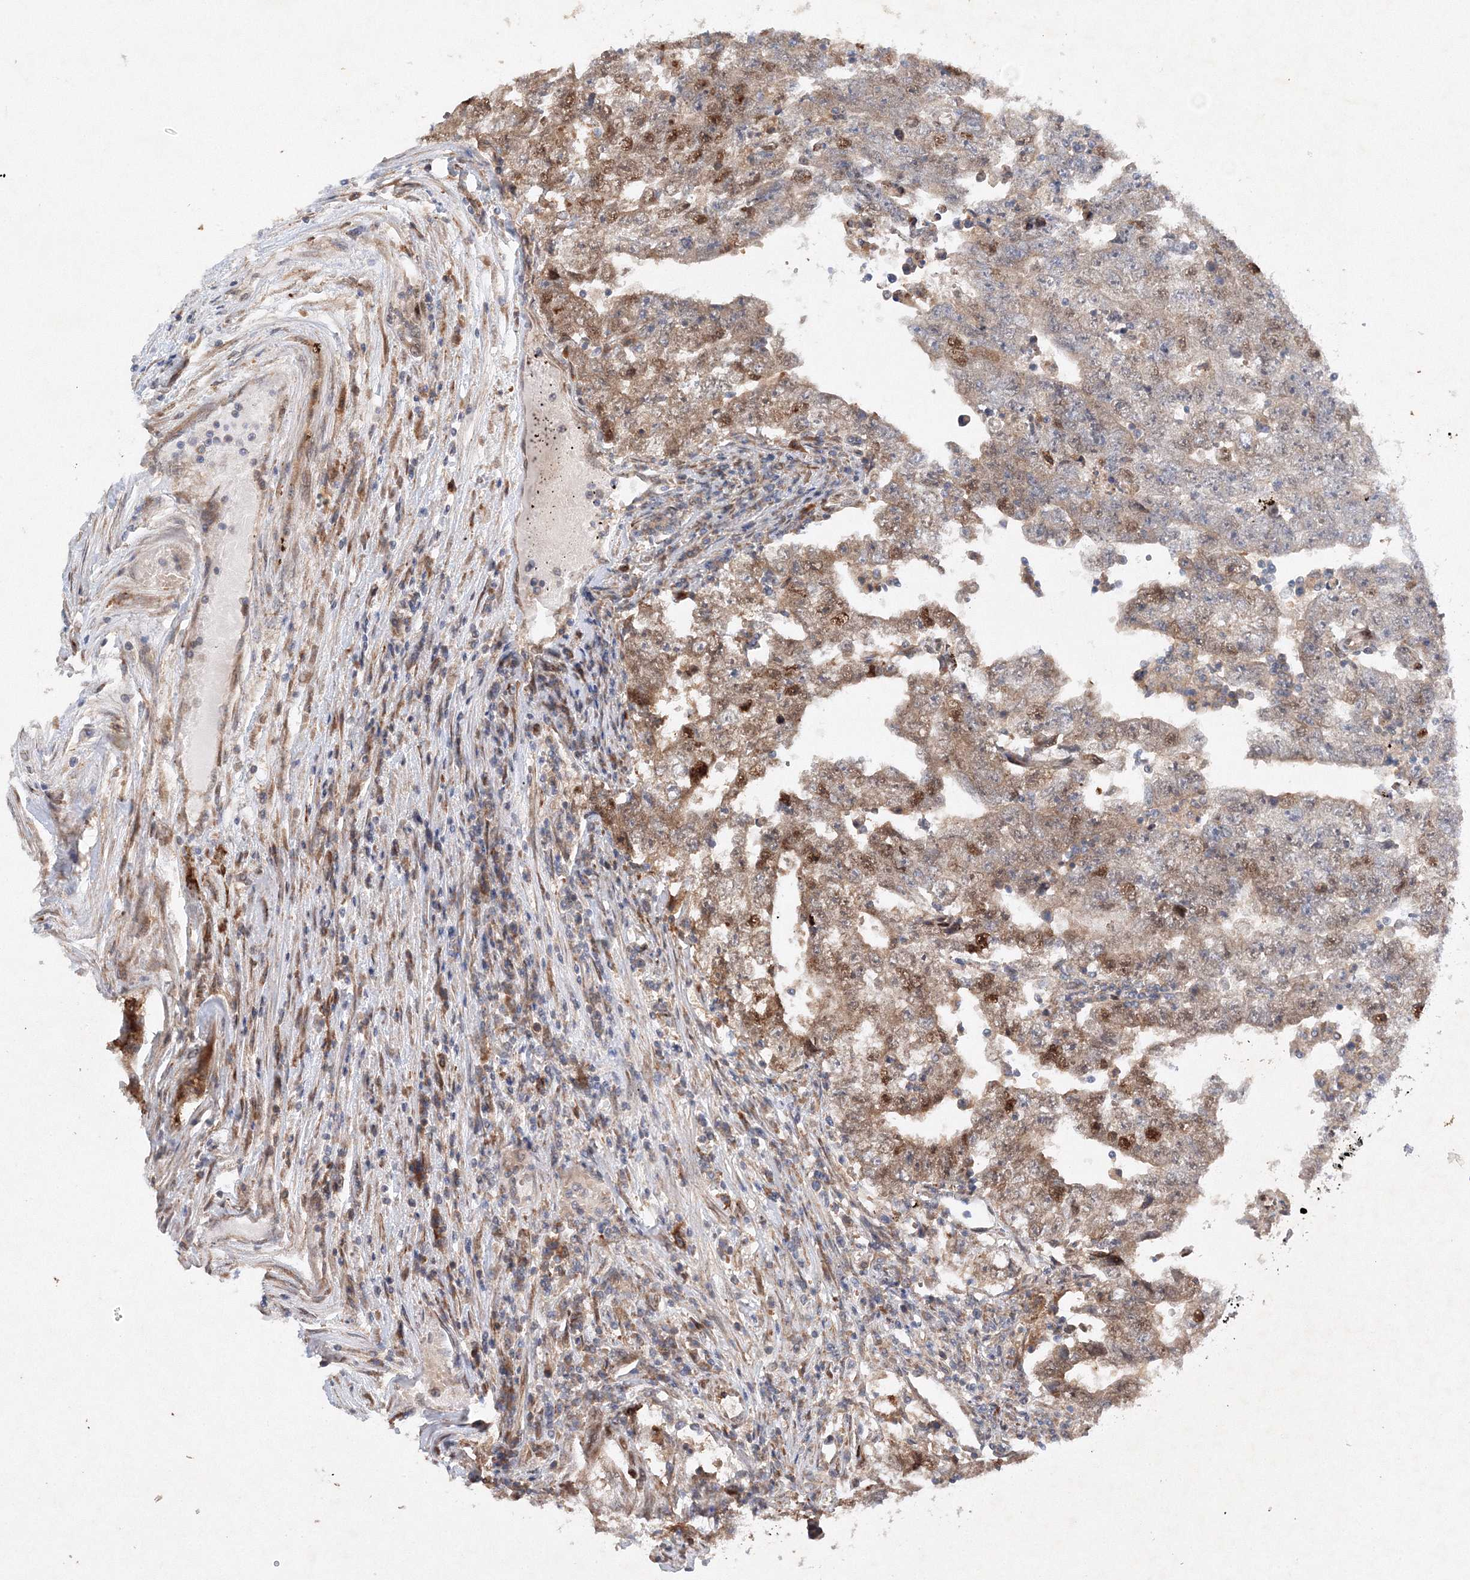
{"staining": {"intensity": "moderate", "quantity": "25%-75%", "location": "cytoplasmic/membranous,nuclear"}, "tissue": "testis cancer", "cell_type": "Tumor cells", "image_type": "cancer", "snomed": [{"axis": "morphology", "description": "Carcinoma, Embryonal, NOS"}, {"axis": "topography", "description": "Testis"}], "caption": "This is an image of immunohistochemistry (IHC) staining of embryonal carcinoma (testis), which shows moderate staining in the cytoplasmic/membranous and nuclear of tumor cells.", "gene": "SLC36A1", "patient": {"sex": "male", "age": 25}}